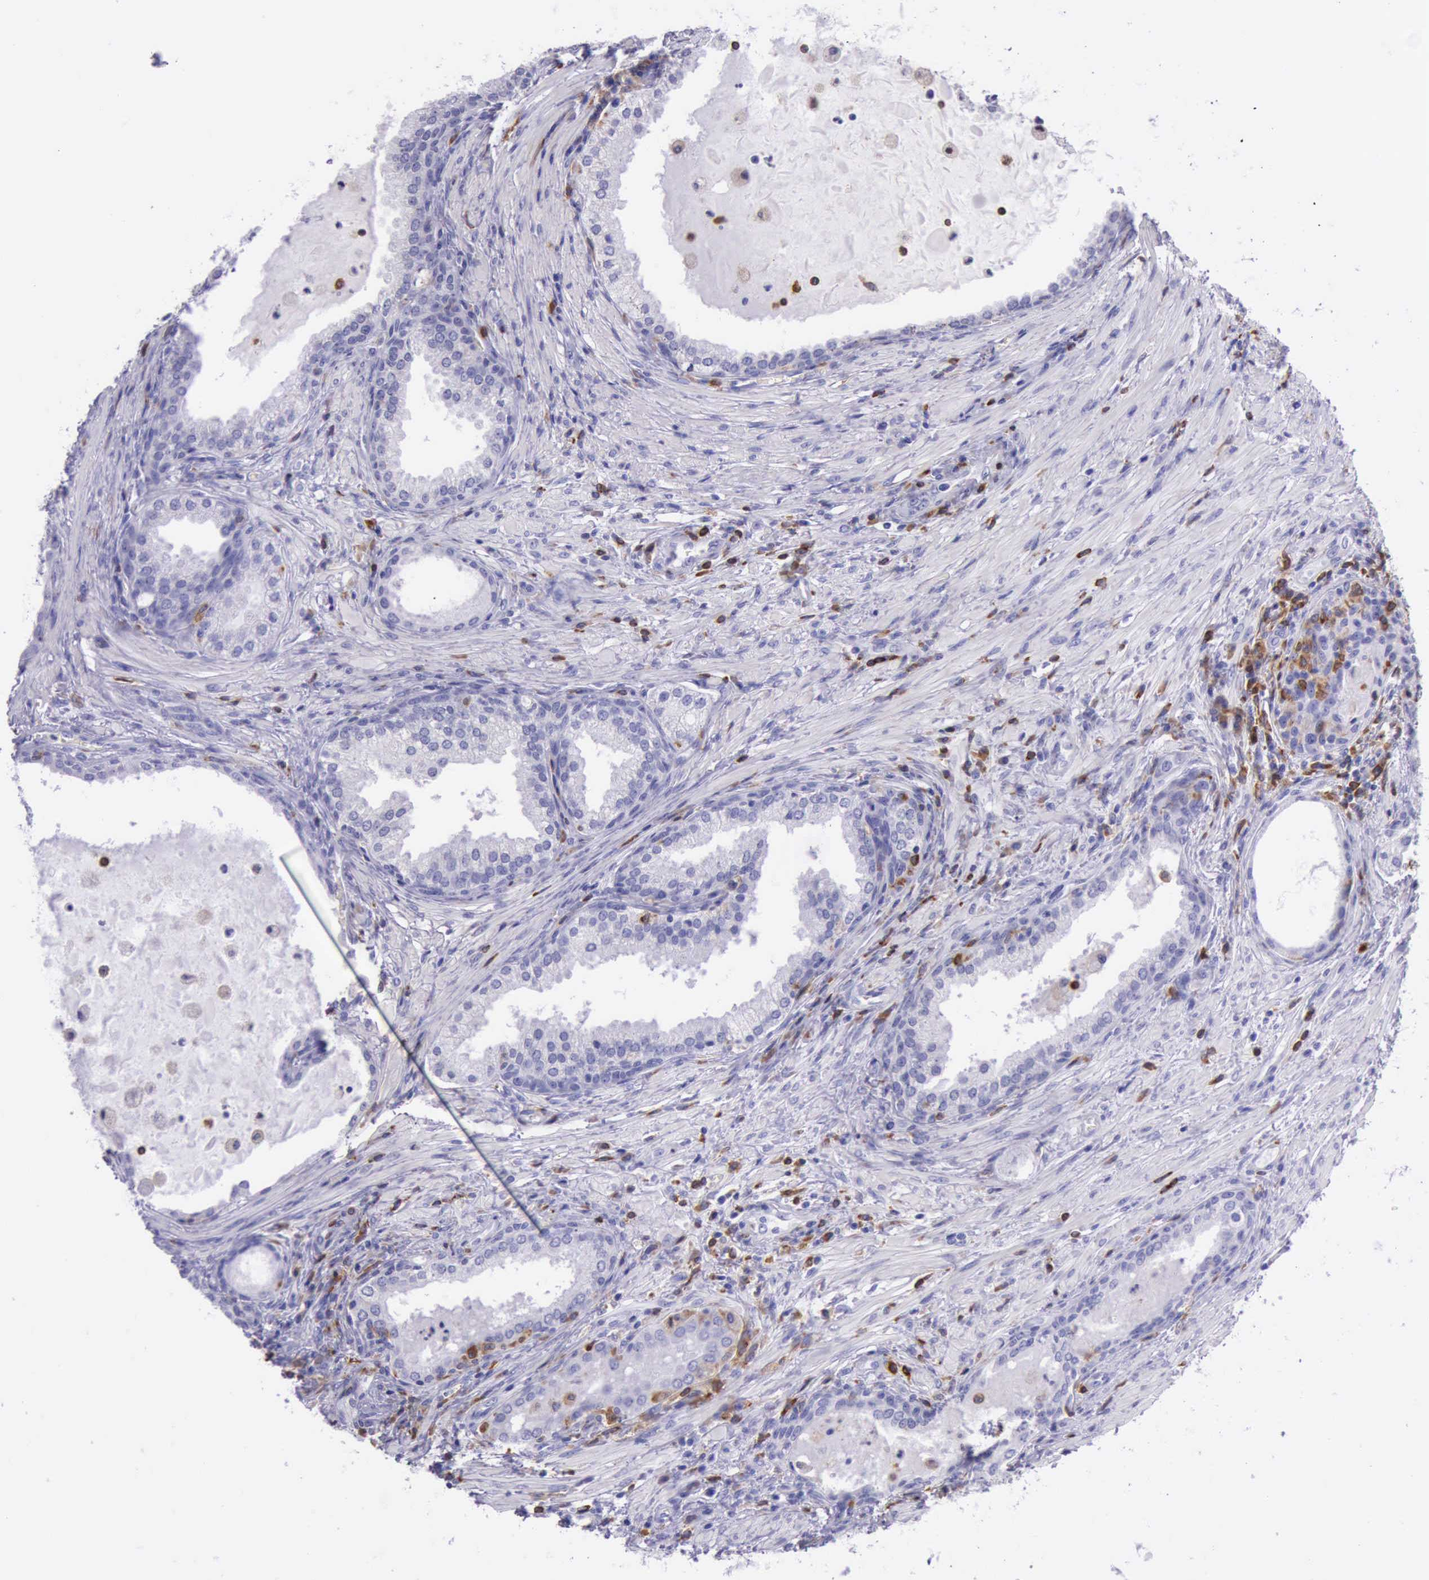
{"staining": {"intensity": "negative", "quantity": "none", "location": "none"}, "tissue": "prostate cancer", "cell_type": "Tumor cells", "image_type": "cancer", "snomed": [{"axis": "morphology", "description": "Adenocarcinoma, Medium grade"}, {"axis": "topography", "description": "Prostate"}], "caption": "Prostate cancer was stained to show a protein in brown. There is no significant positivity in tumor cells.", "gene": "BTK", "patient": {"sex": "male", "age": 70}}